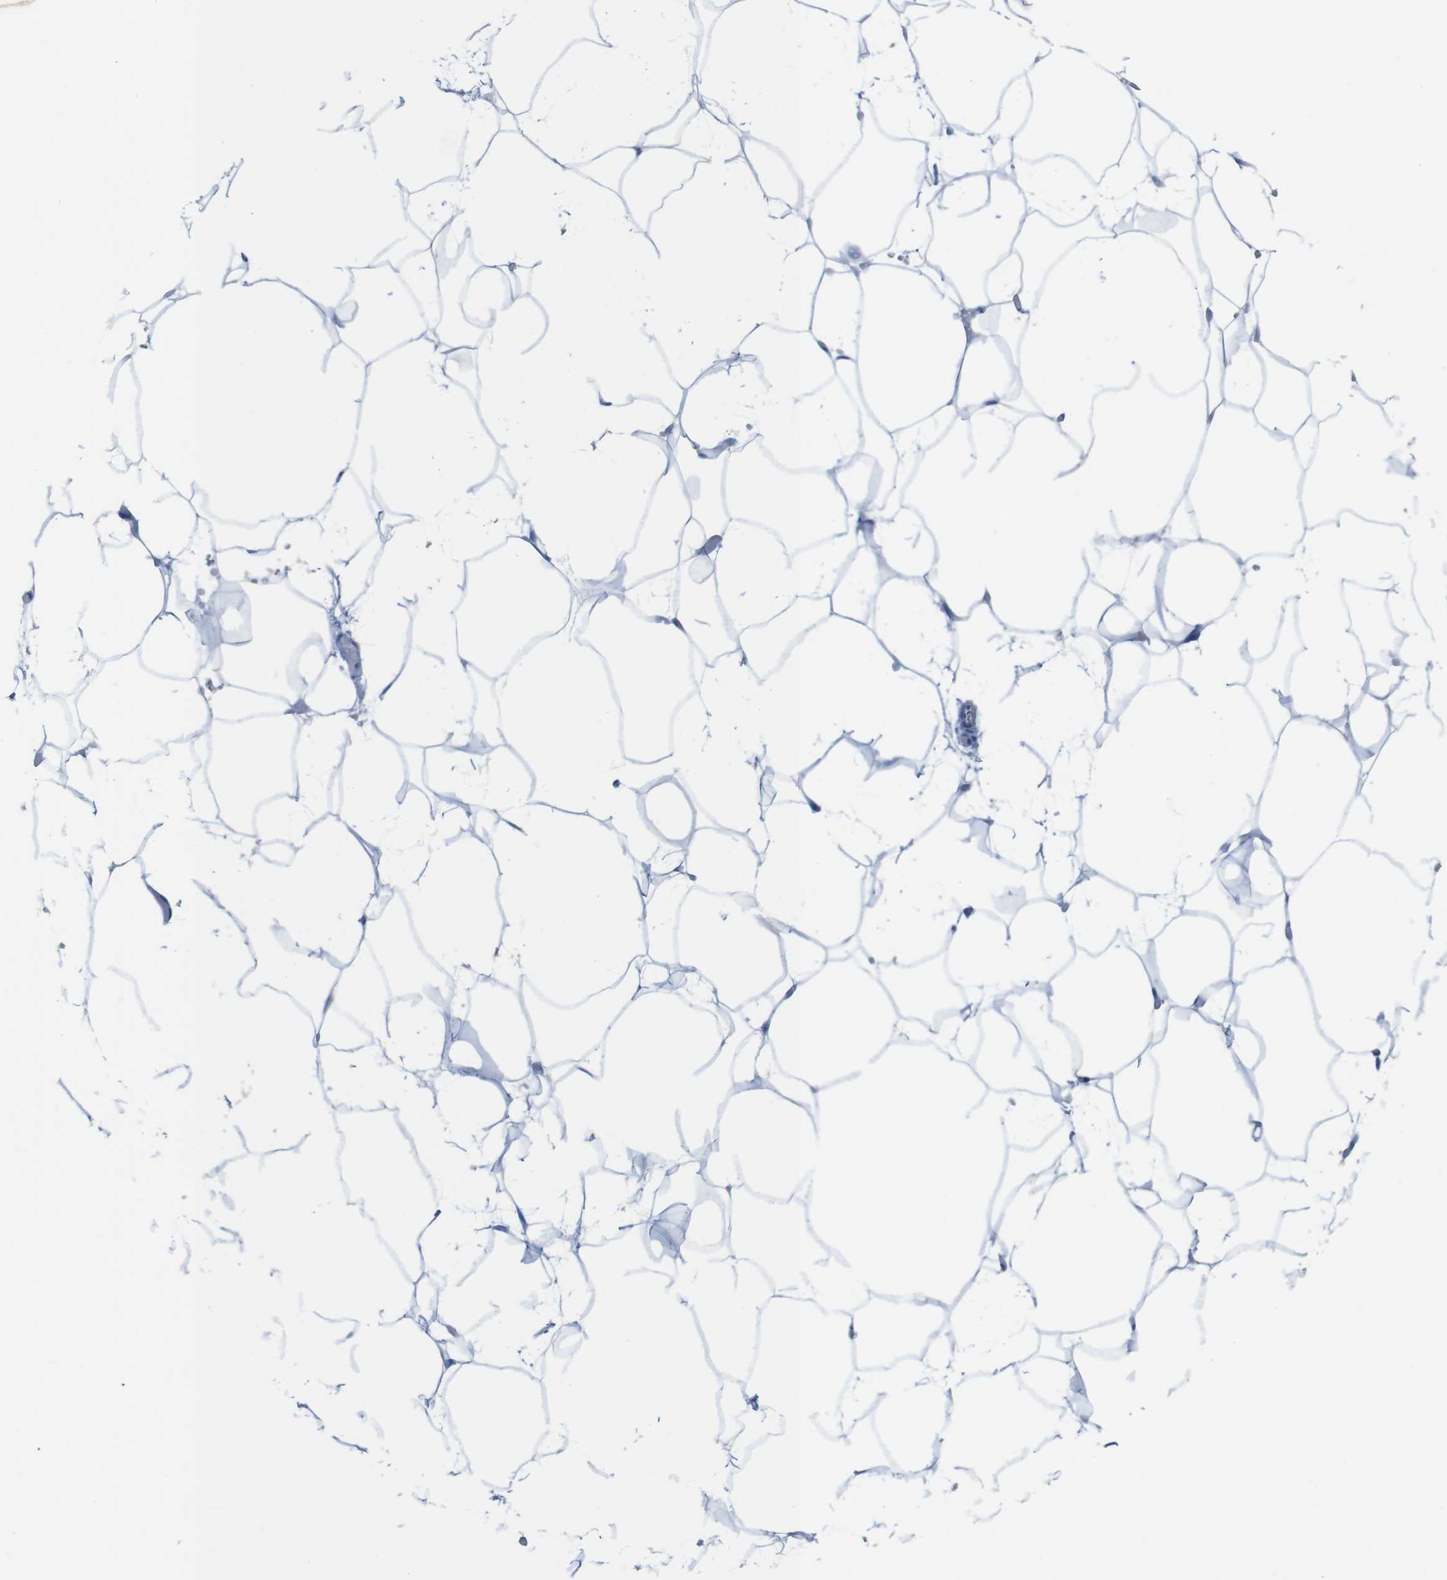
{"staining": {"intensity": "negative", "quantity": "none", "location": "none"}, "tissue": "adipose tissue", "cell_type": "Adipocytes", "image_type": "normal", "snomed": [{"axis": "morphology", "description": "Normal tissue, NOS"}, {"axis": "topography", "description": "Breast"}, {"axis": "topography", "description": "Adipose tissue"}], "caption": "An immunohistochemistry histopathology image of normal adipose tissue is shown. There is no staining in adipocytes of adipose tissue.", "gene": "PREX2", "patient": {"sex": "female", "age": 25}}